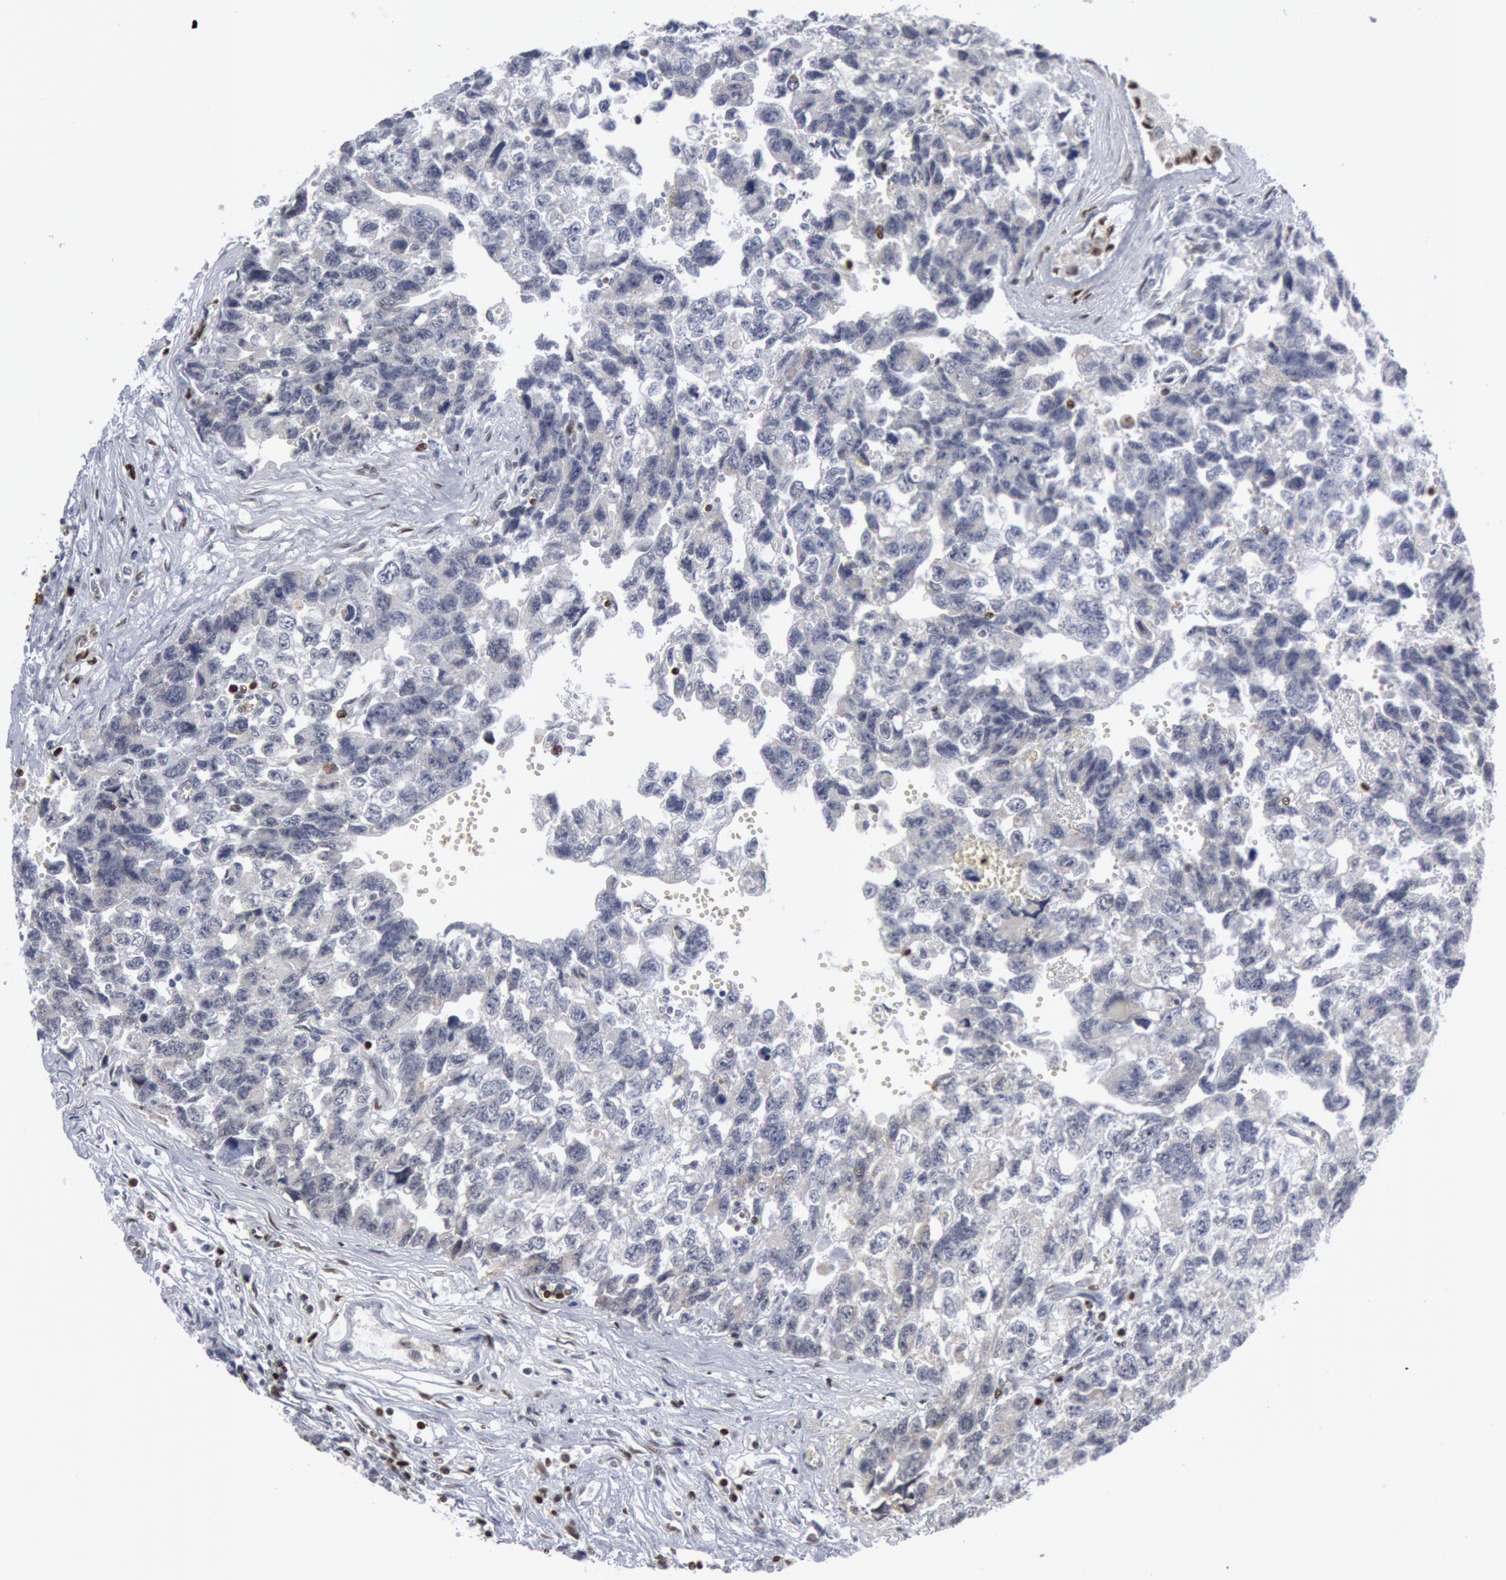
{"staining": {"intensity": "negative", "quantity": "none", "location": "none"}, "tissue": "testis cancer", "cell_type": "Tumor cells", "image_type": "cancer", "snomed": [{"axis": "morphology", "description": "Carcinoma, Embryonal, NOS"}, {"axis": "topography", "description": "Testis"}], "caption": "This histopathology image is of embryonal carcinoma (testis) stained with immunohistochemistry to label a protein in brown with the nuclei are counter-stained blue. There is no positivity in tumor cells.", "gene": "MECP2", "patient": {"sex": "male", "age": 31}}